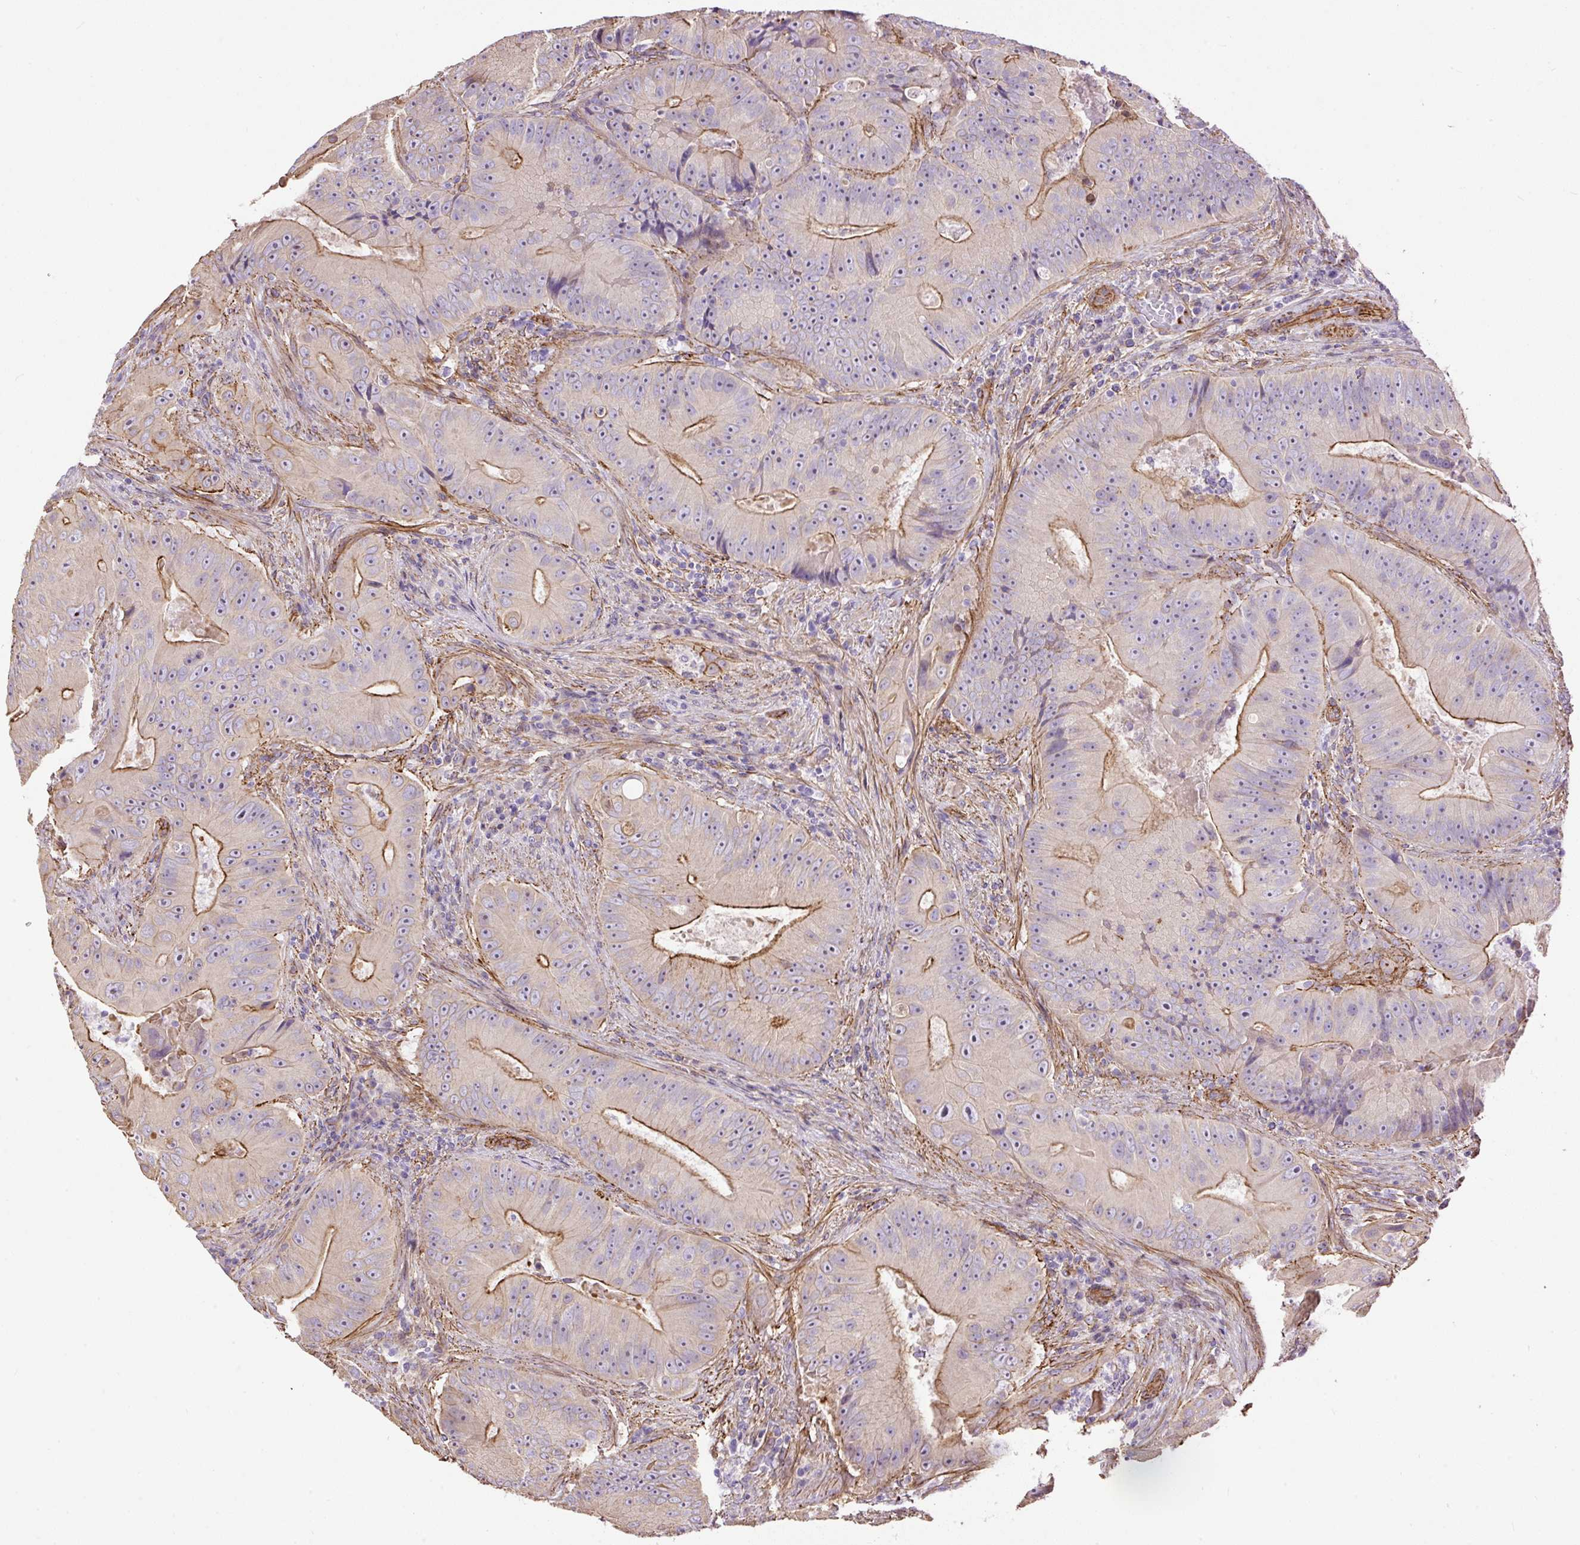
{"staining": {"intensity": "moderate", "quantity": "<25%", "location": "cytoplasmic/membranous"}, "tissue": "colorectal cancer", "cell_type": "Tumor cells", "image_type": "cancer", "snomed": [{"axis": "morphology", "description": "Adenocarcinoma, NOS"}, {"axis": "topography", "description": "Colon"}], "caption": "Immunohistochemistry (IHC) histopathology image of neoplastic tissue: human colorectal cancer stained using immunohistochemistry shows low levels of moderate protein expression localized specifically in the cytoplasmic/membranous of tumor cells, appearing as a cytoplasmic/membranous brown color.", "gene": "MAGEB16", "patient": {"sex": "female", "age": 86}}